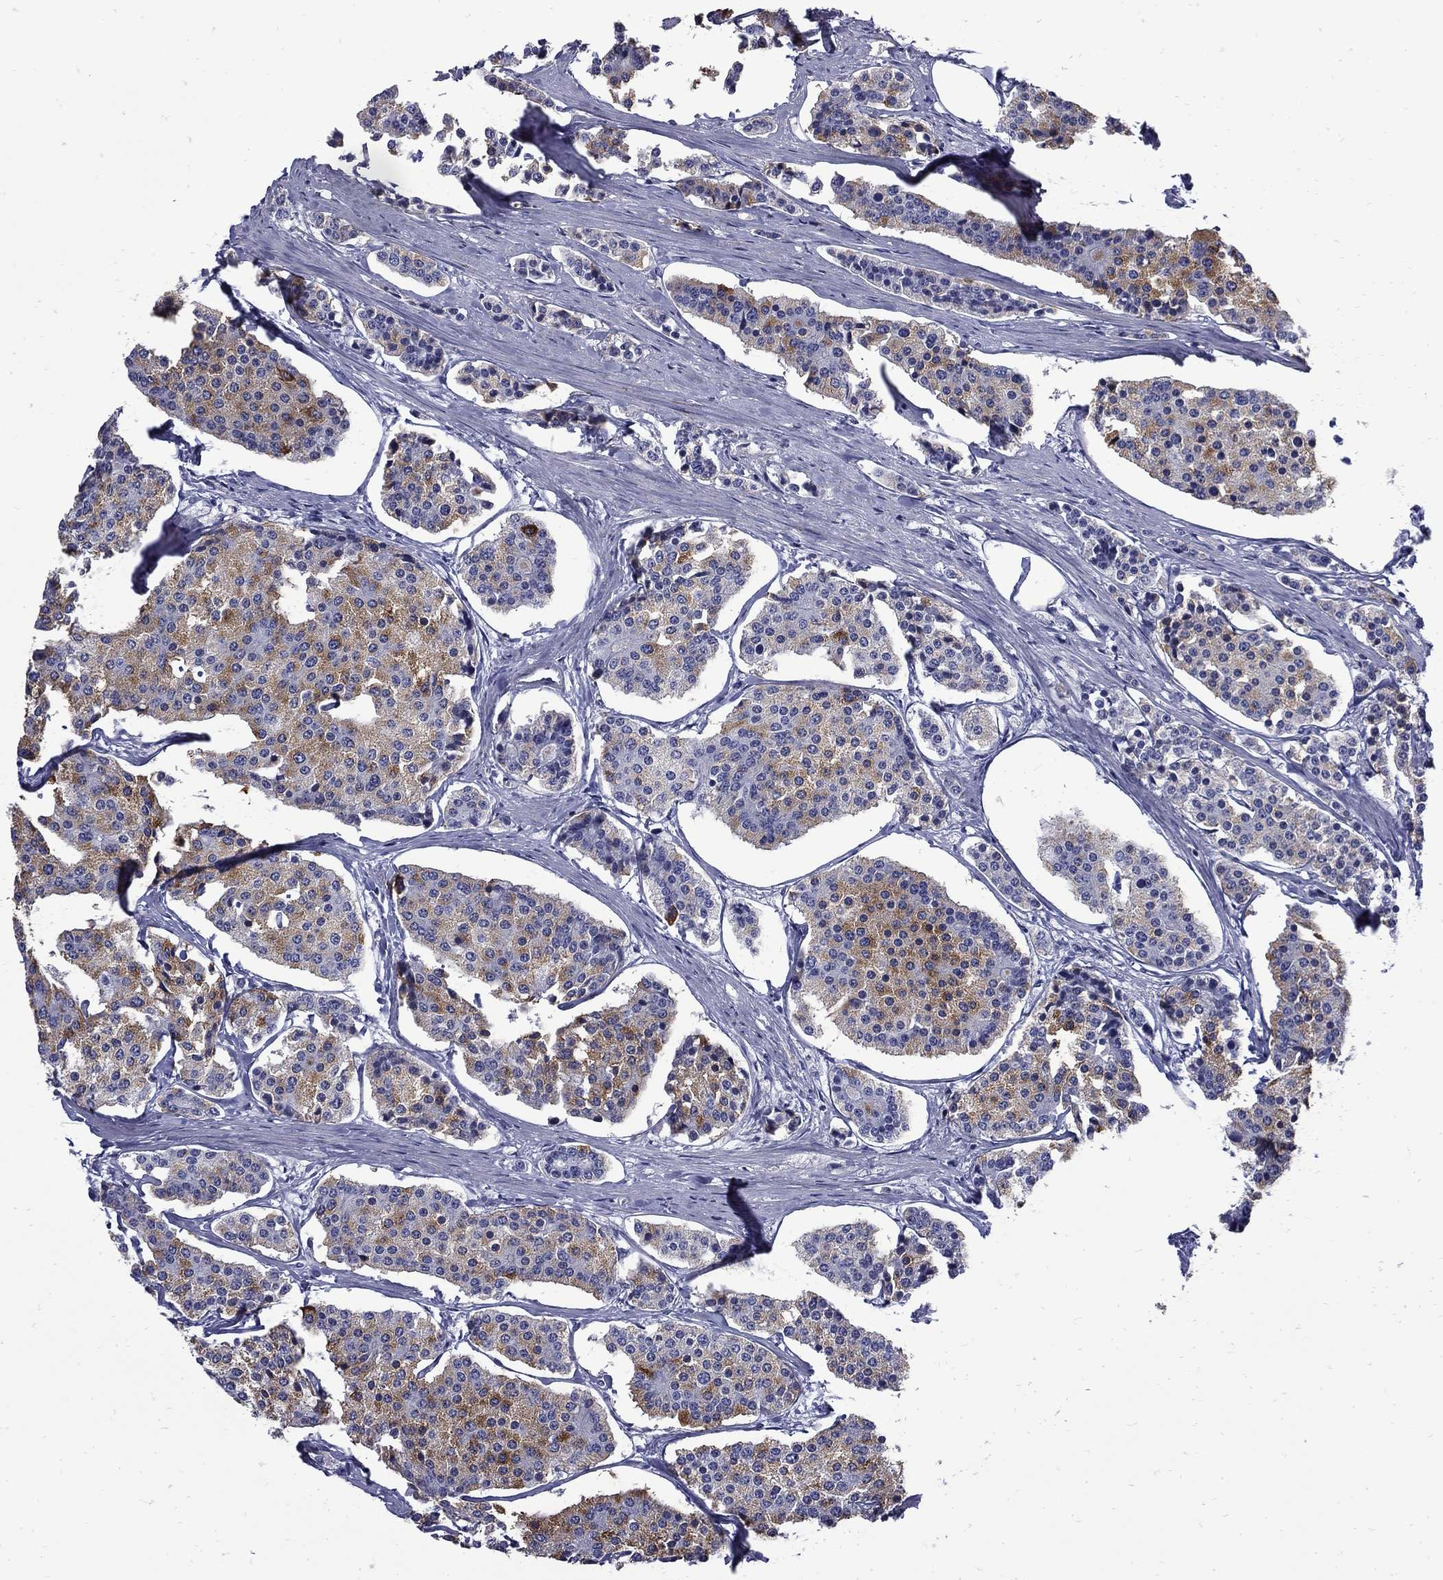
{"staining": {"intensity": "weak", "quantity": "25%-75%", "location": "cytoplasmic/membranous"}, "tissue": "carcinoid", "cell_type": "Tumor cells", "image_type": "cancer", "snomed": [{"axis": "morphology", "description": "Carcinoid, malignant, NOS"}, {"axis": "topography", "description": "Small intestine"}], "caption": "Tumor cells exhibit low levels of weak cytoplasmic/membranous expression in about 25%-75% of cells in carcinoid (malignant). Using DAB (3,3'-diaminobenzidine) (brown) and hematoxylin (blue) stains, captured at high magnification using brightfield microscopy.", "gene": "MGARP", "patient": {"sex": "female", "age": 65}}